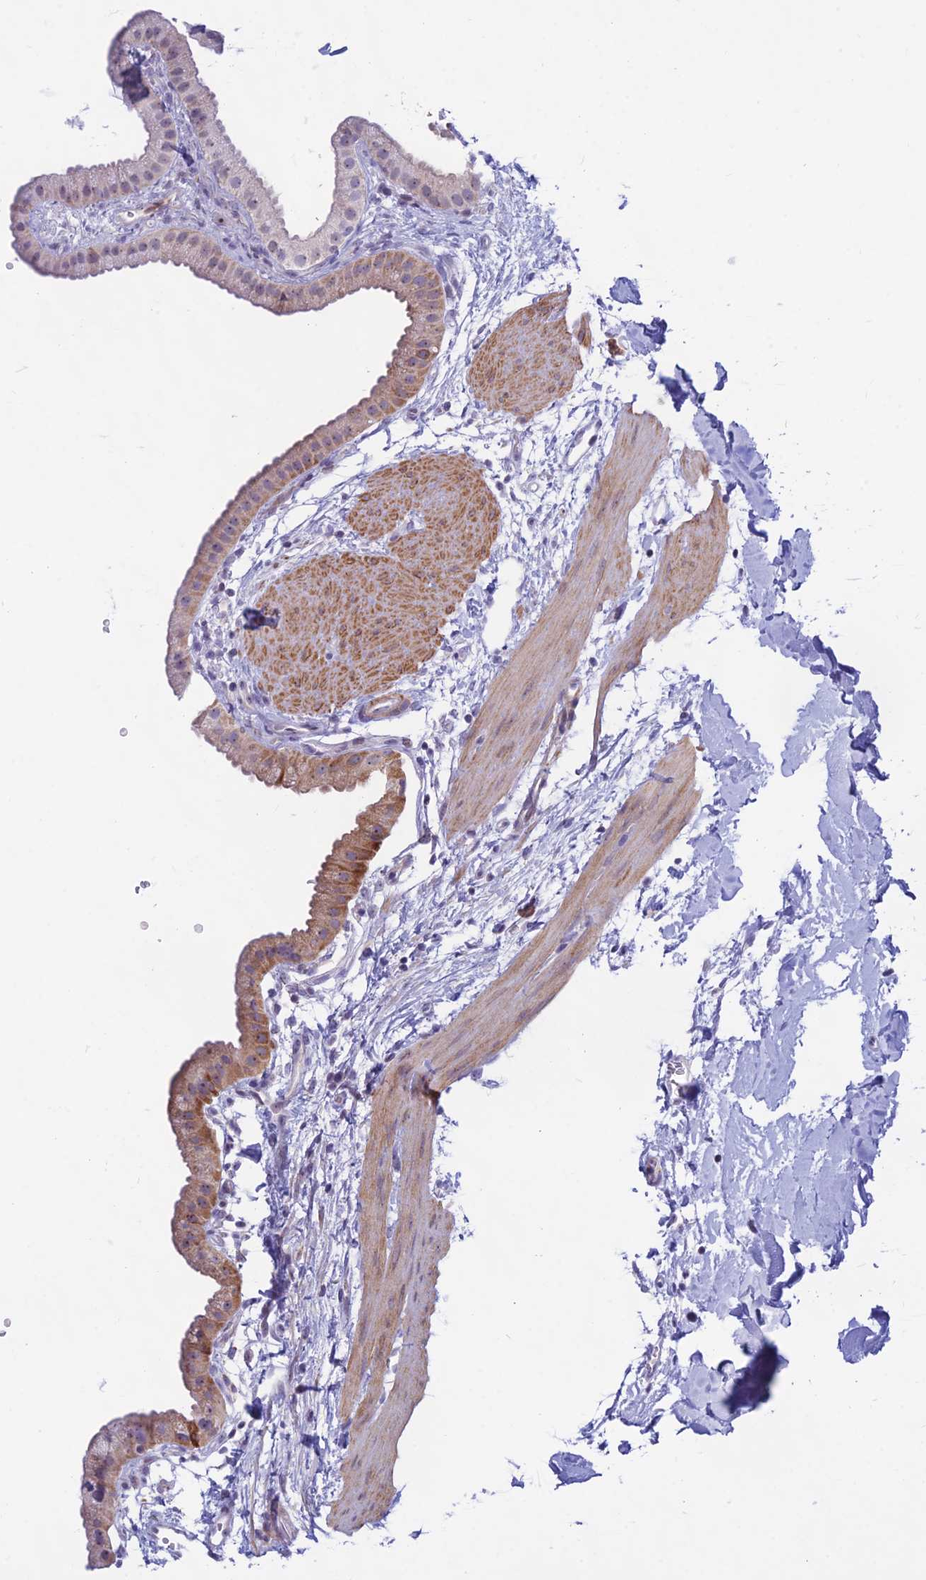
{"staining": {"intensity": "moderate", "quantity": "25%-75%", "location": "cytoplasmic/membranous,nuclear"}, "tissue": "gallbladder", "cell_type": "Glandular cells", "image_type": "normal", "snomed": [{"axis": "morphology", "description": "Normal tissue, NOS"}, {"axis": "topography", "description": "Gallbladder"}], "caption": "This micrograph reveals normal gallbladder stained with IHC to label a protein in brown. The cytoplasmic/membranous,nuclear of glandular cells show moderate positivity for the protein. Nuclei are counter-stained blue.", "gene": "KRR1", "patient": {"sex": "female", "age": 64}}